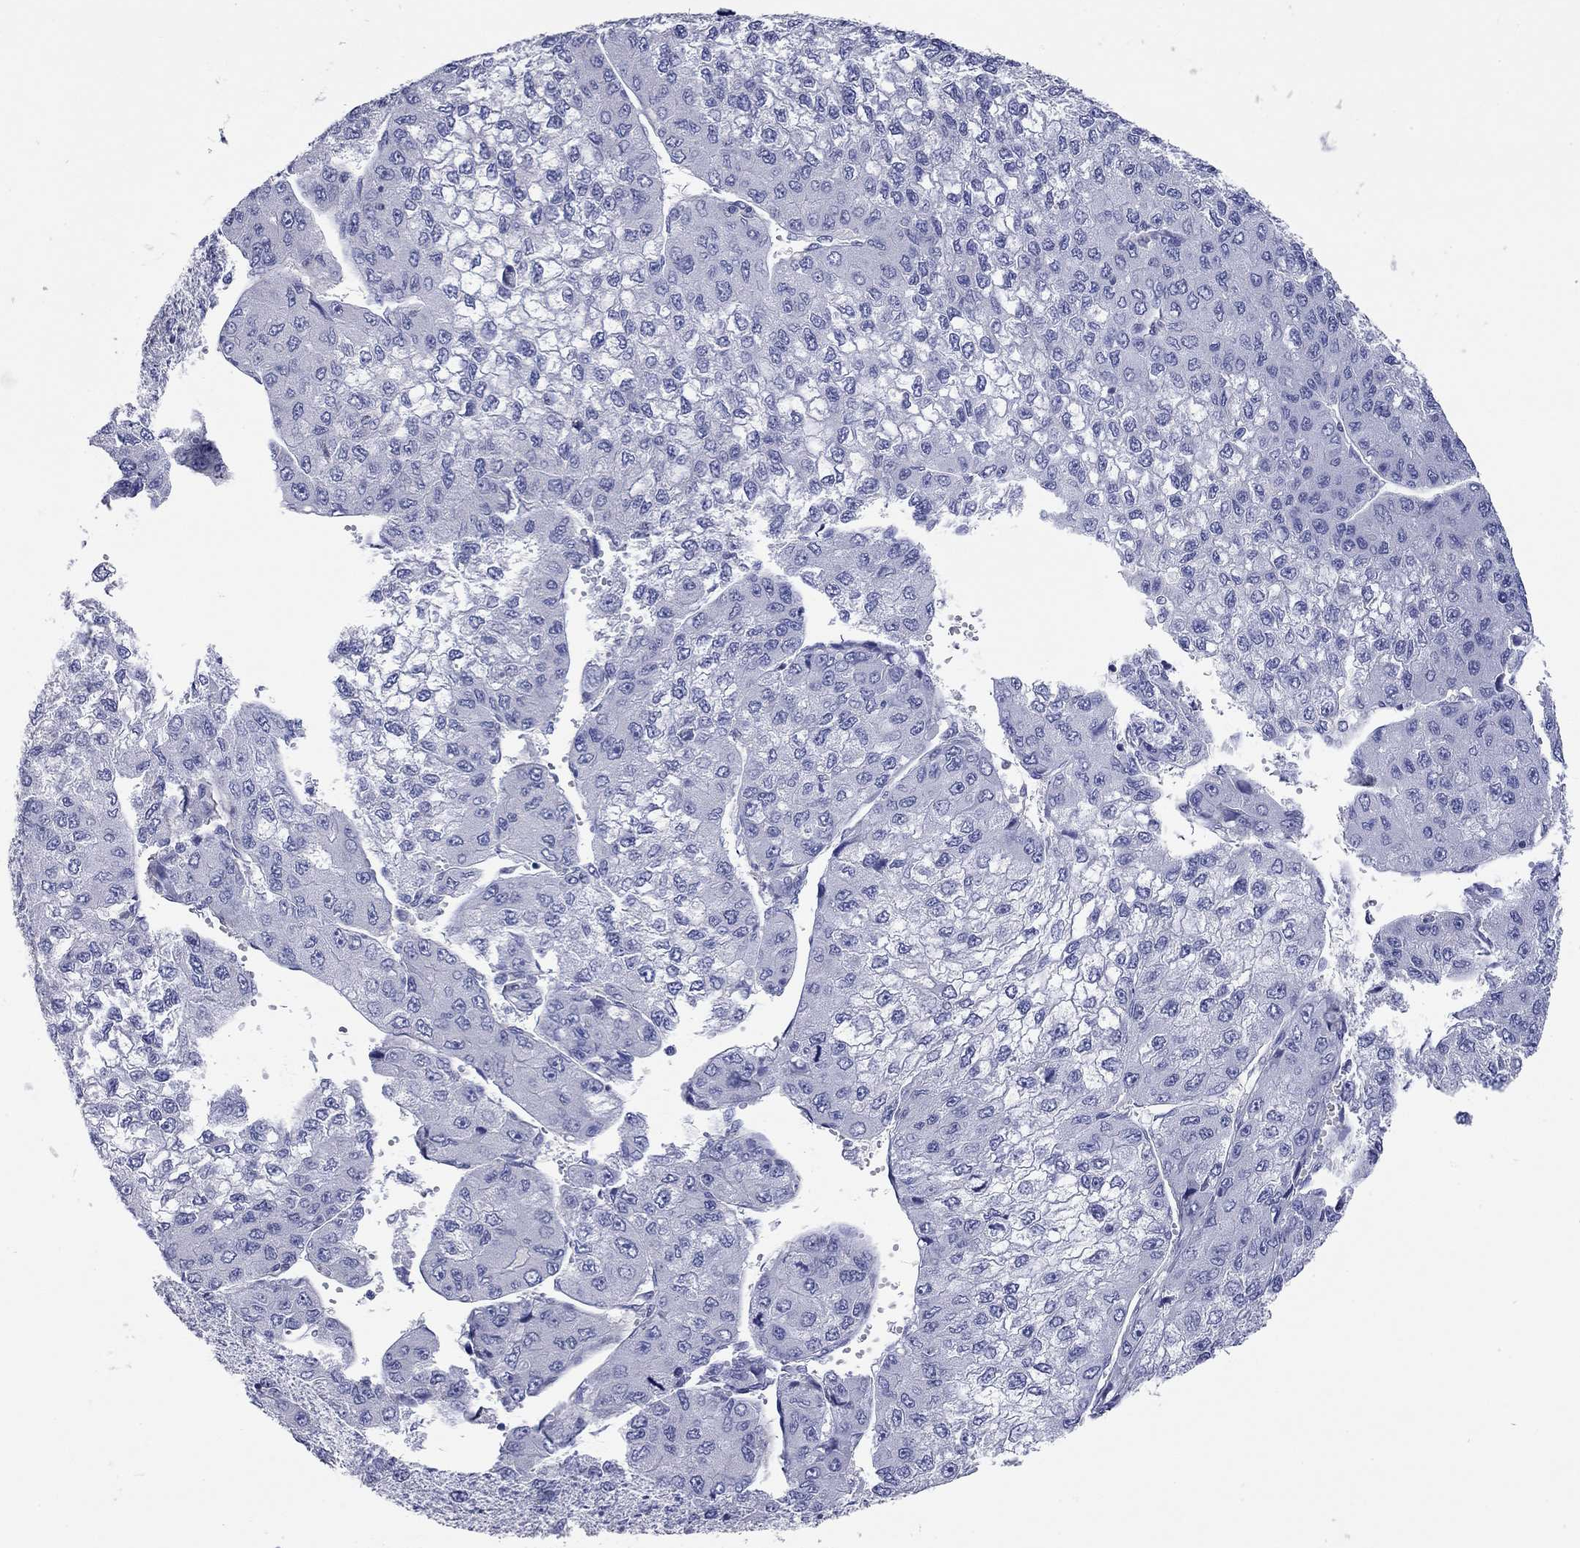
{"staining": {"intensity": "negative", "quantity": "none", "location": "none"}, "tissue": "liver cancer", "cell_type": "Tumor cells", "image_type": "cancer", "snomed": [{"axis": "morphology", "description": "Carcinoma, Hepatocellular, NOS"}, {"axis": "topography", "description": "Liver"}], "caption": "This is a photomicrograph of IHC staining of liver cancer, which shows no positivity in tumor cells.", "gene": "ACTL7B", "patient": {"sex": "female", "age": 66}}